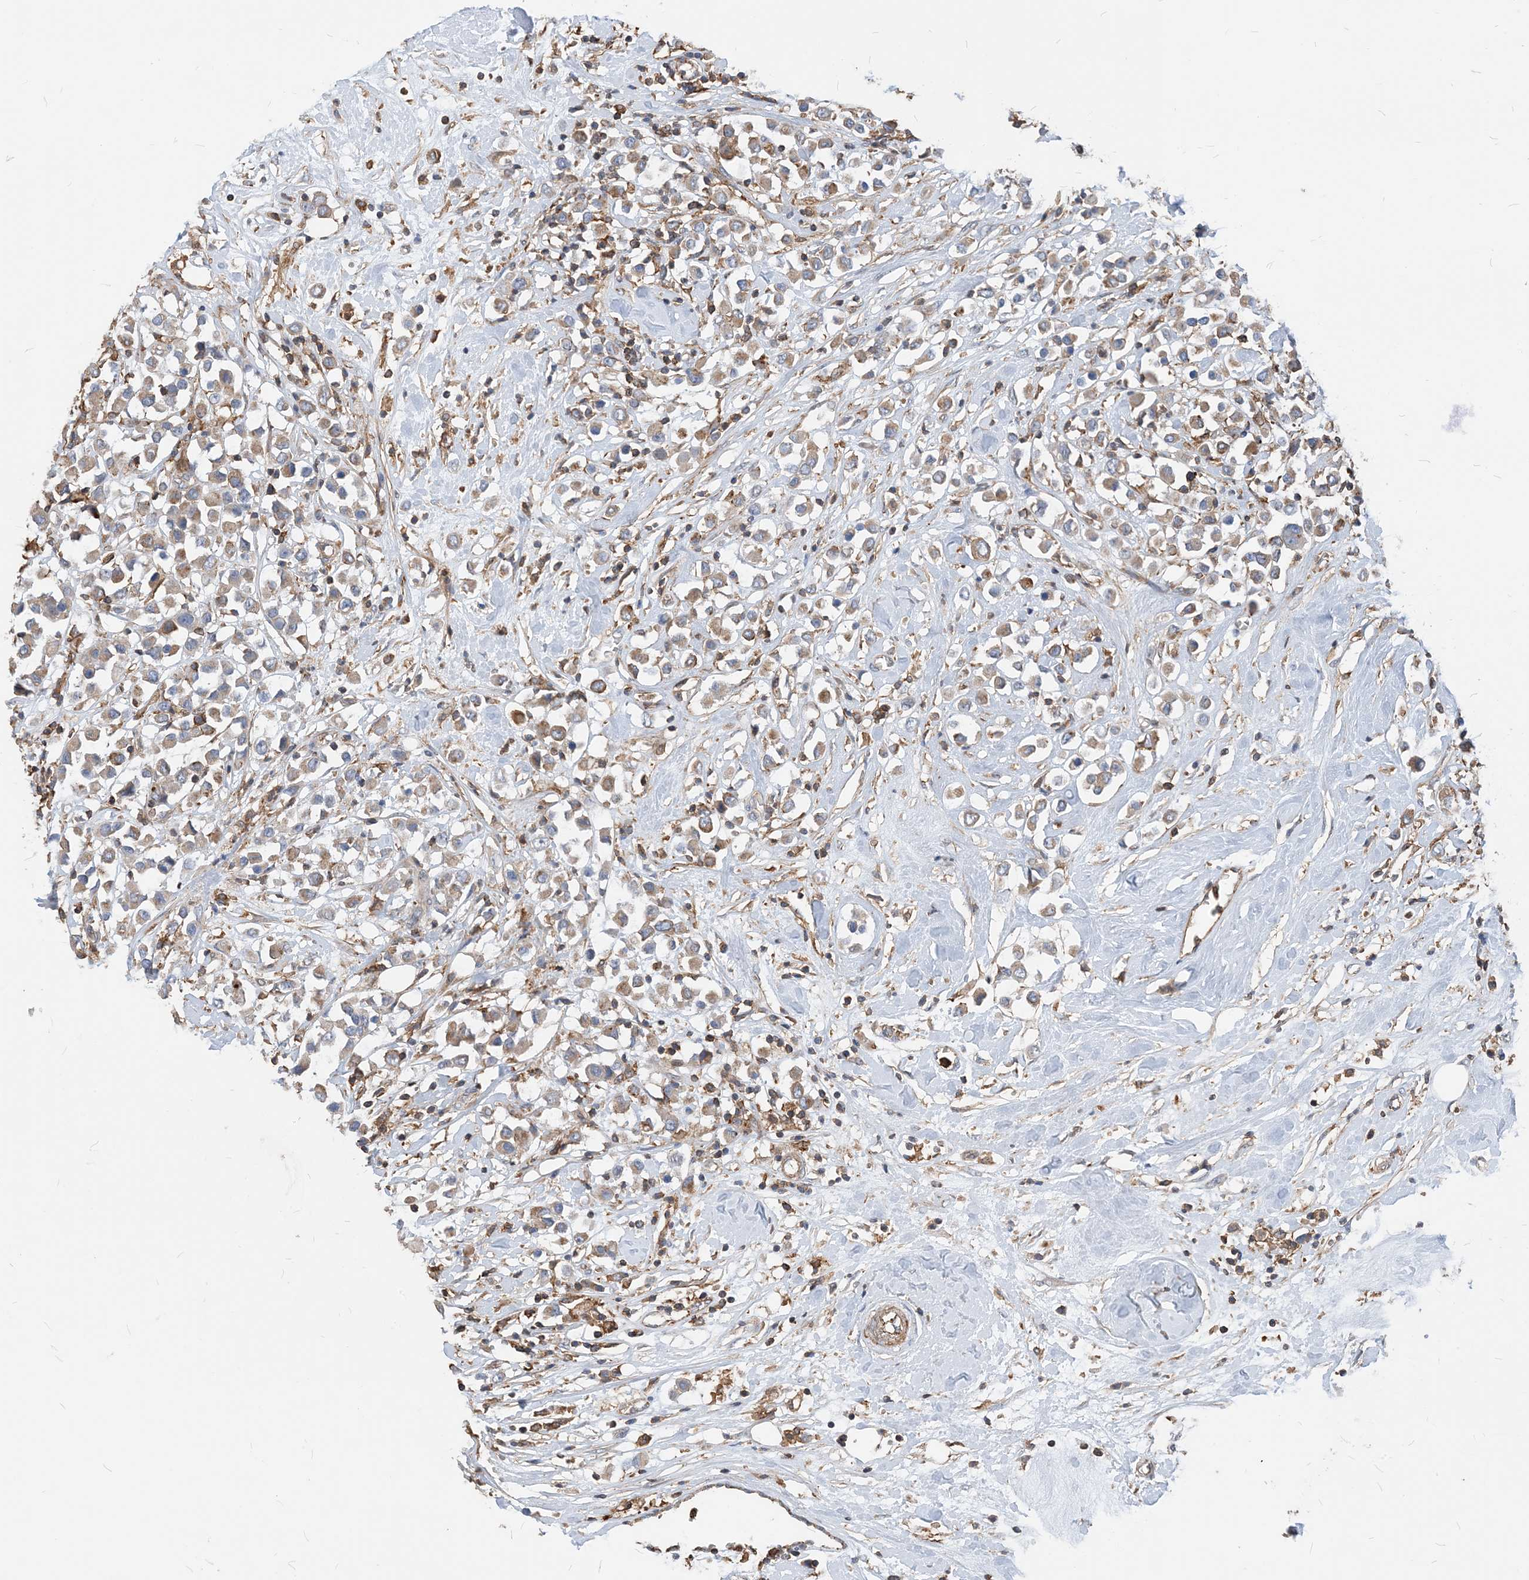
{"staining": {"intensity": "moderate", "quantity": "25%-75%", "location": "cytoplasmic/membranous"}, "tissue": "breast cancer", "cell_type": "Tumor cells", "image_type": "cancer", "snomed": [{"axis": "morphology", "description": "Duct carcinoma"}, {"axis": "topography", "description": "Breast"}], "caption": "A medium amount of moderate cytoplasmic/membranous expression is present in about 25%-75% of tumor cells in breast cancer (invasive ductal carcinoma) tissue.", "gene": "PARVG", "patient": {"sex": "female", "age": 61}}